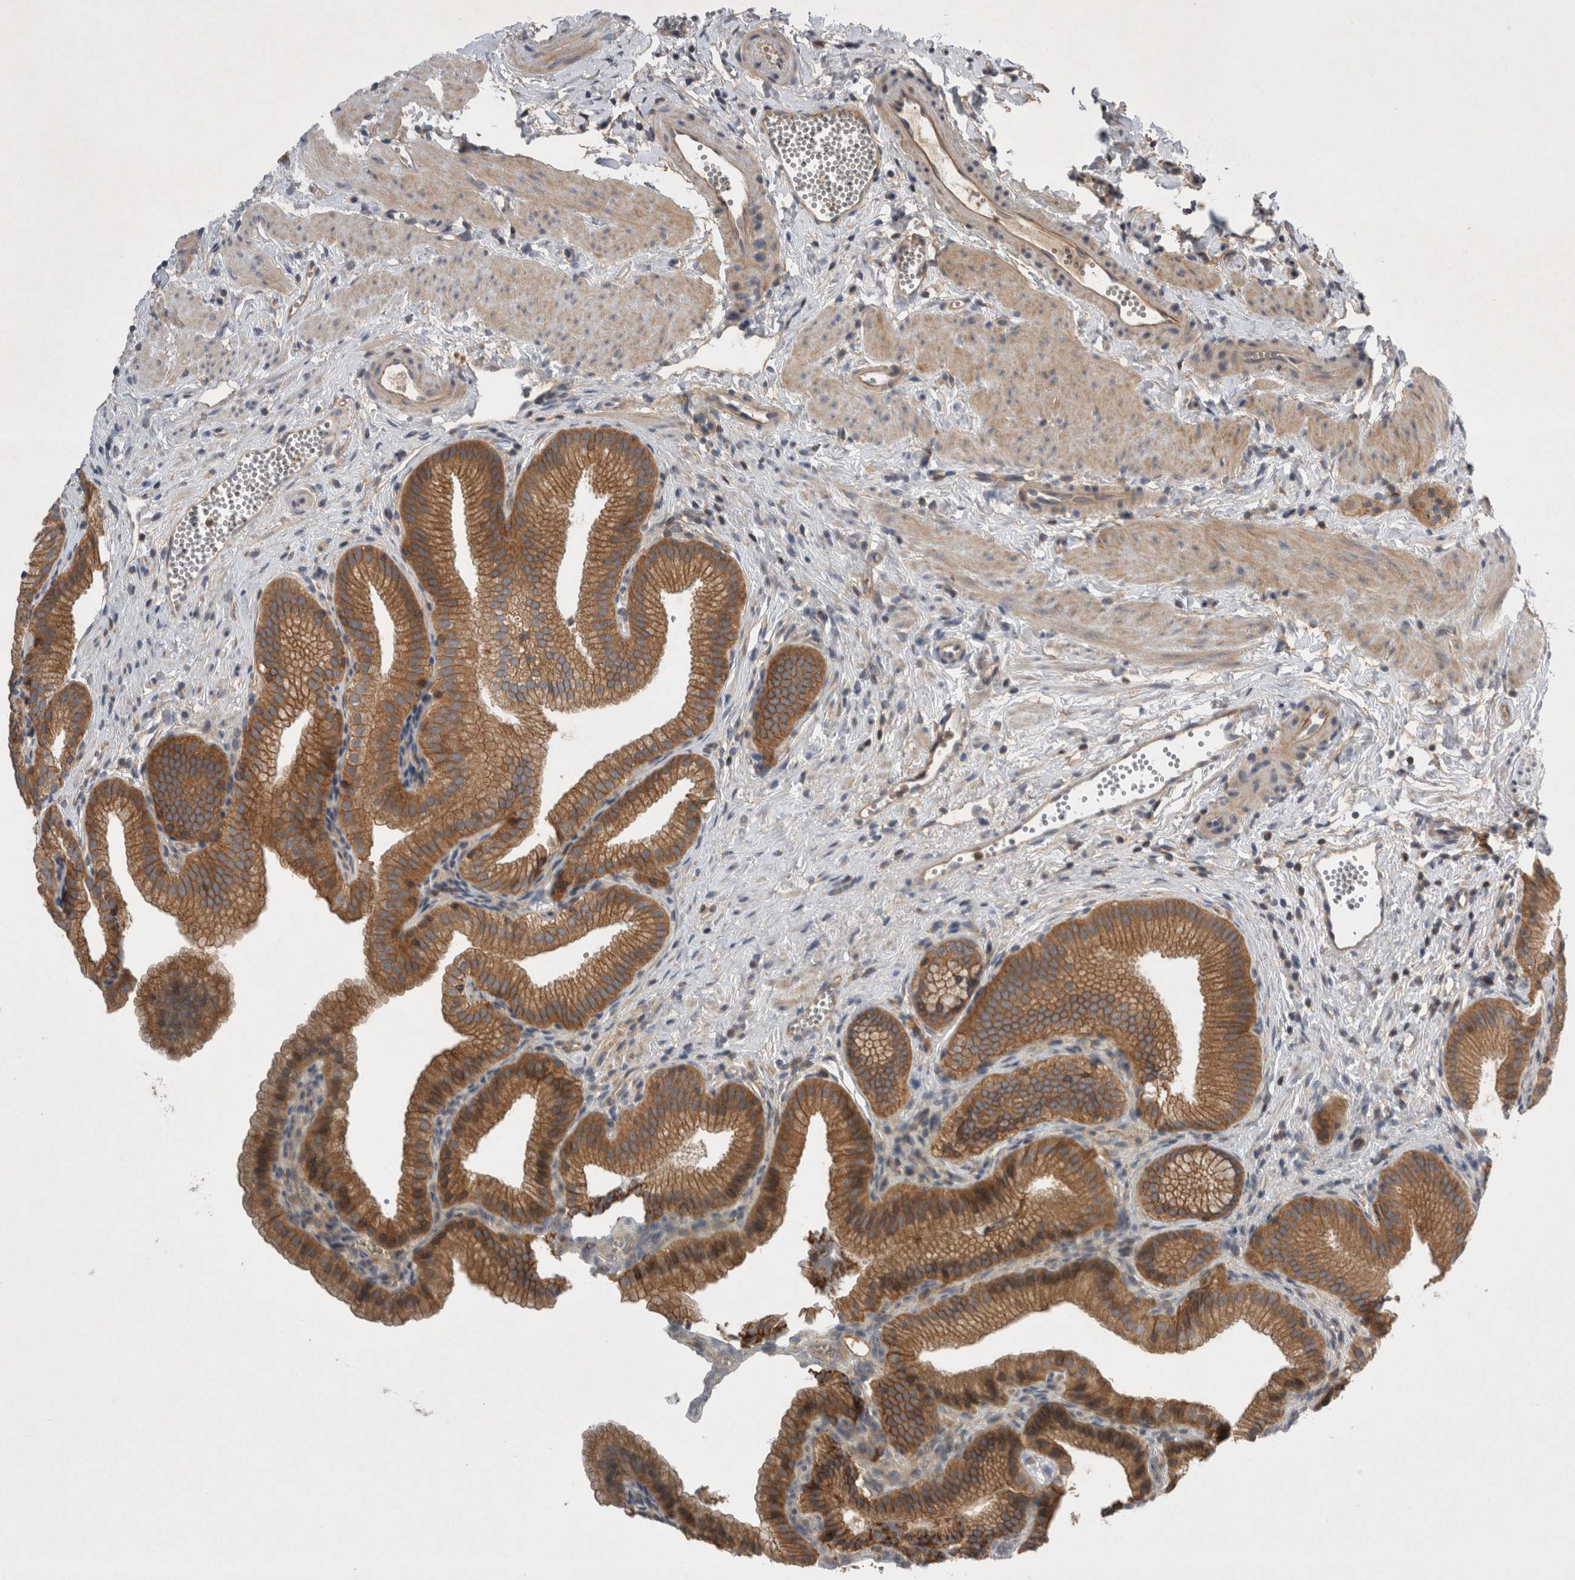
{"staining": {"intensity": "strong", "quantity": ">75%", "location": "cytoplasmic/membranous"}, "tissue": "gallbladder", "cell_type": "Glandular cells", "image_type": "normal", "snomed": [{"axis": "morphology", "description": "Normal tissue, NOS"}, {"axis": "topography", "description": "Gallbladder"}], "caption": "The photomicrograph demonstrates a brown stain indicating the presence of a protein in the cytoplasmic/membranous of glandular cells in gallbladder. Using DAB (brown) and hematoxylin (blue) stains, captured at high magnification using brightfield microscopy.", "gene": "SCARA5", "patient": {"sex": "male", "age": 38}}